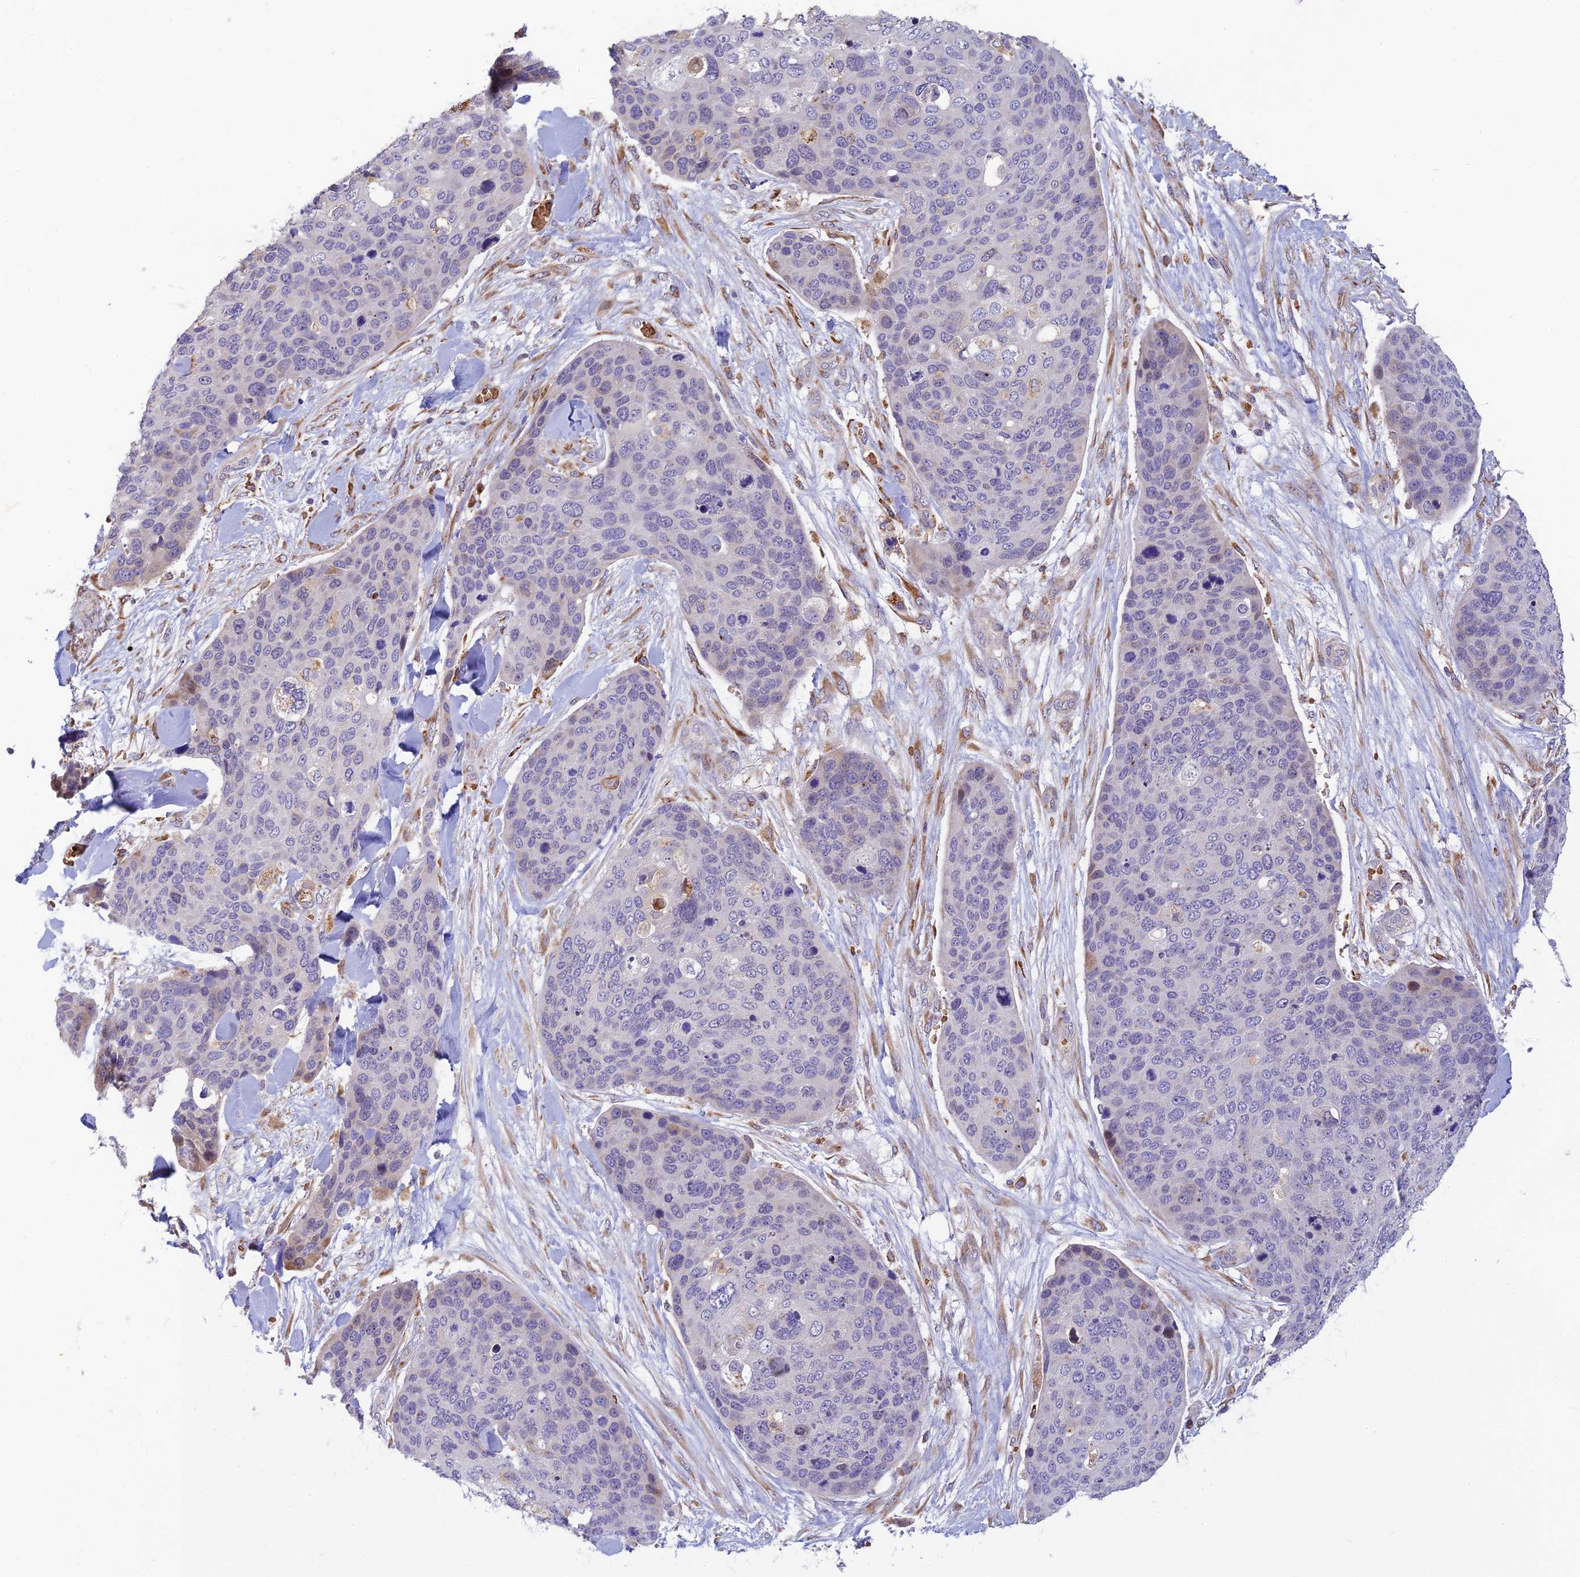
{"staining": {"intensity": "negative", "quantity": "none", "location": "none"}, "tissue": "skin cancer", "cell_type": "Tumor cells", "image_type": "cancer", "snomed": [{"axis": "morphology", "description": "Basal cell carcinoma"}, {"axis": "topography", "description": "Skin"}], "caption": "A histopathology image of human basal cell carcinoma (skin) is negative for staining in tumor cells. The staining is performed using DAB brown chromogen with nuclei counter-stained in using hematoxylin.", "gene": "UFSP2", "patient": {"sex": "female", "age": 74}}